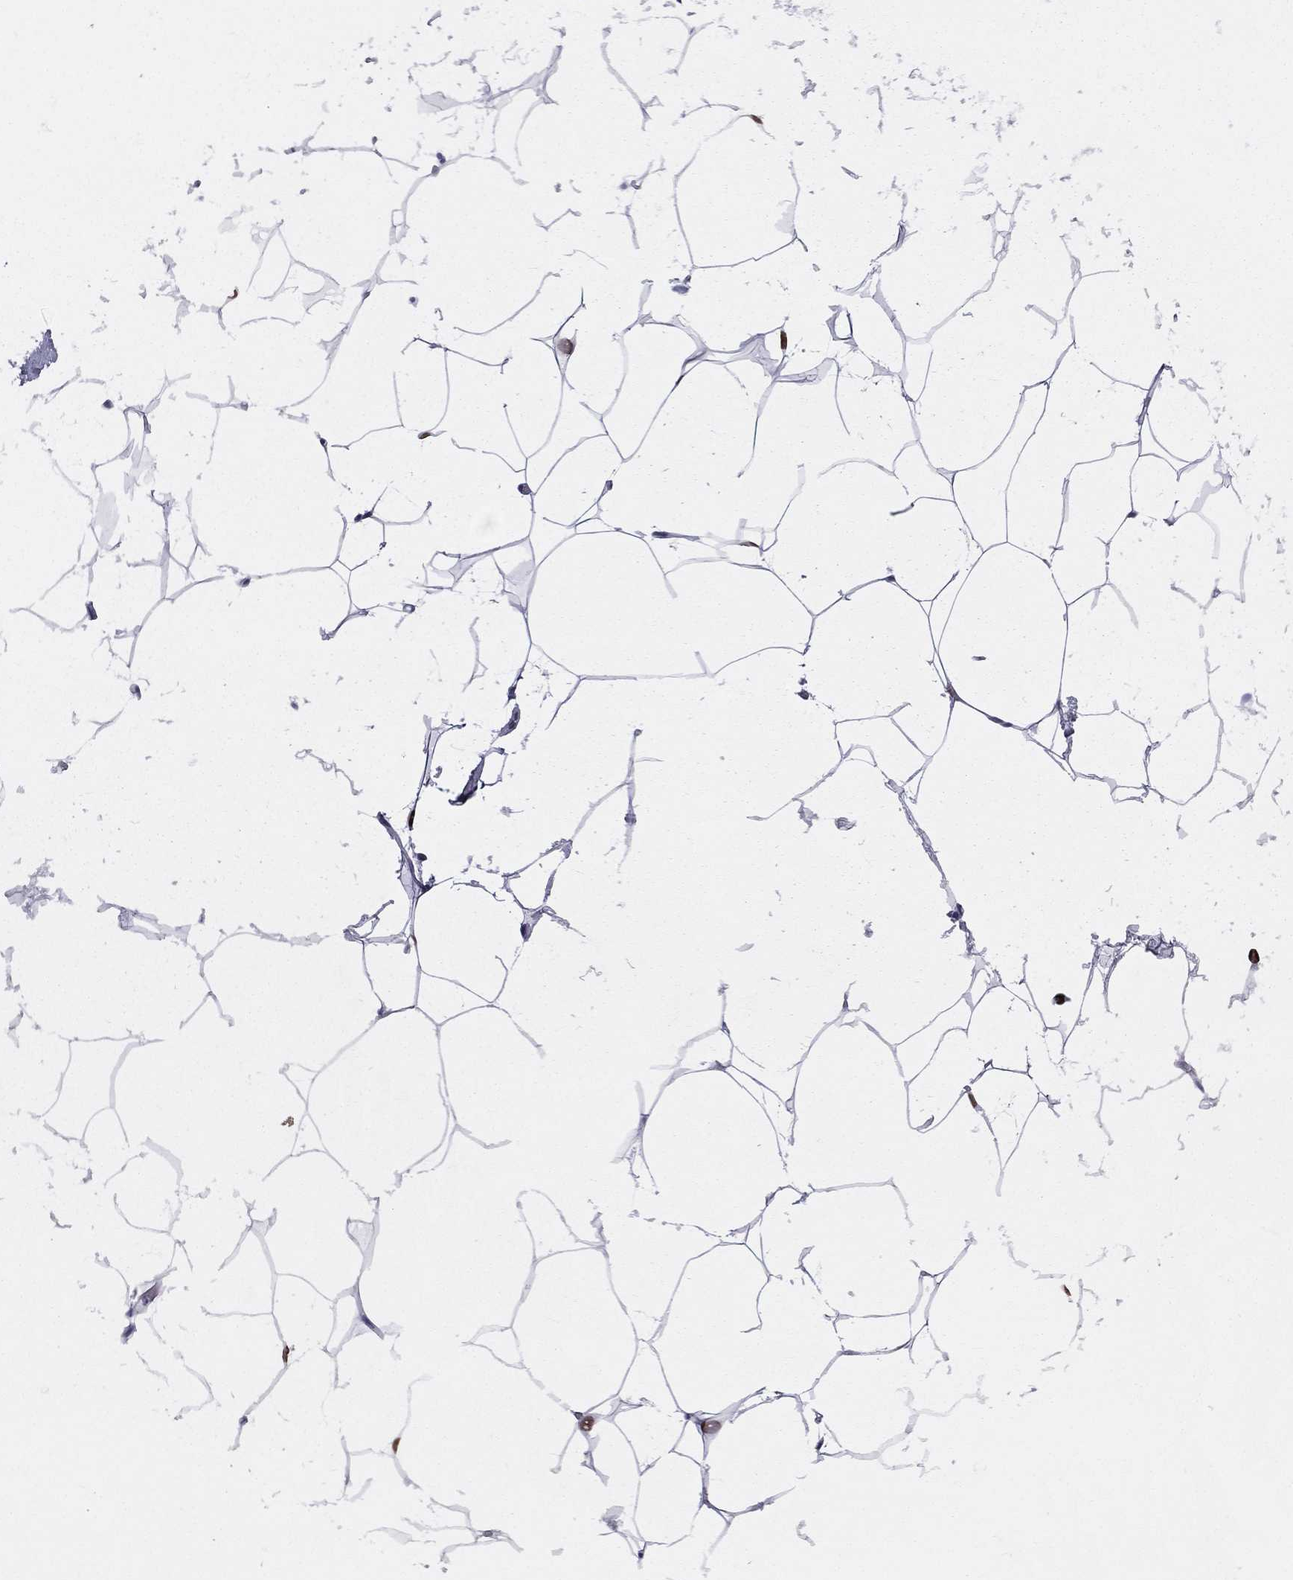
{"staining": {"intensity": "negative", "quantity": "none", "location": "none"}, "tissue": "breast", "cell_type": "Adipocytes", "image_type": "normal", "snomed": [{"axis": "morphology", "description": "Normal tissue, NOS"}, {"axis": "topography", "description": "Breast"}], "caption": "The micrograph displays no staining of adipocytes in unremarkable breast.", "gene": "PCGF3", "patient": {"sex": "female", "age": 32}}